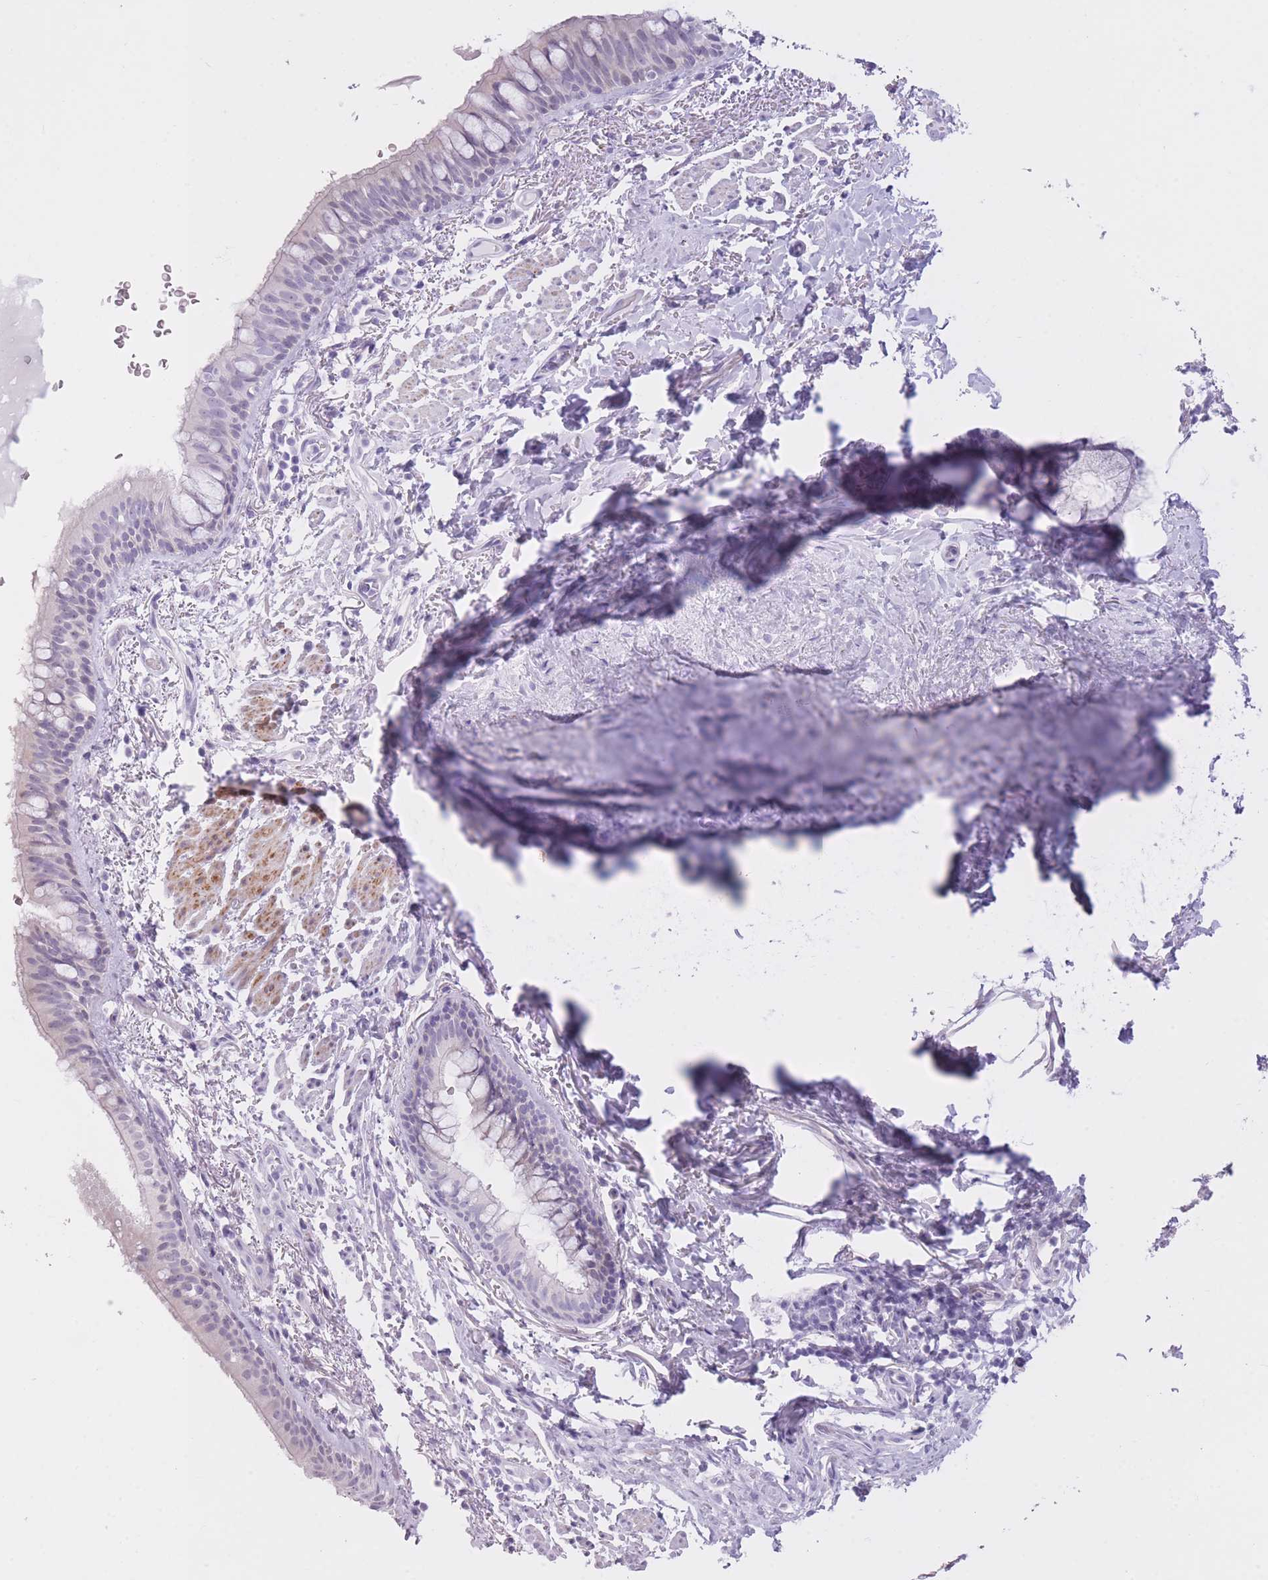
{"staining": {"intensity": "weak", "quantity": "<25%", "location": "nuclear"}, "tissue": "bronchus", "cell_type": "Respiratory epithelial cells", "image_type": "normal", "snomed": [{"axis": "morphology", "description": "Normal tissue, NOS"}, {"axis": "topography", "description": "Bronchus"}], "caption": "This is an IHC histopathology image of unremarkable human bronchus. There is no positivity in respiratory epithelial cells.", "gene": "GOLGA6A", "patient": {"sex": "male", "age": 70}}